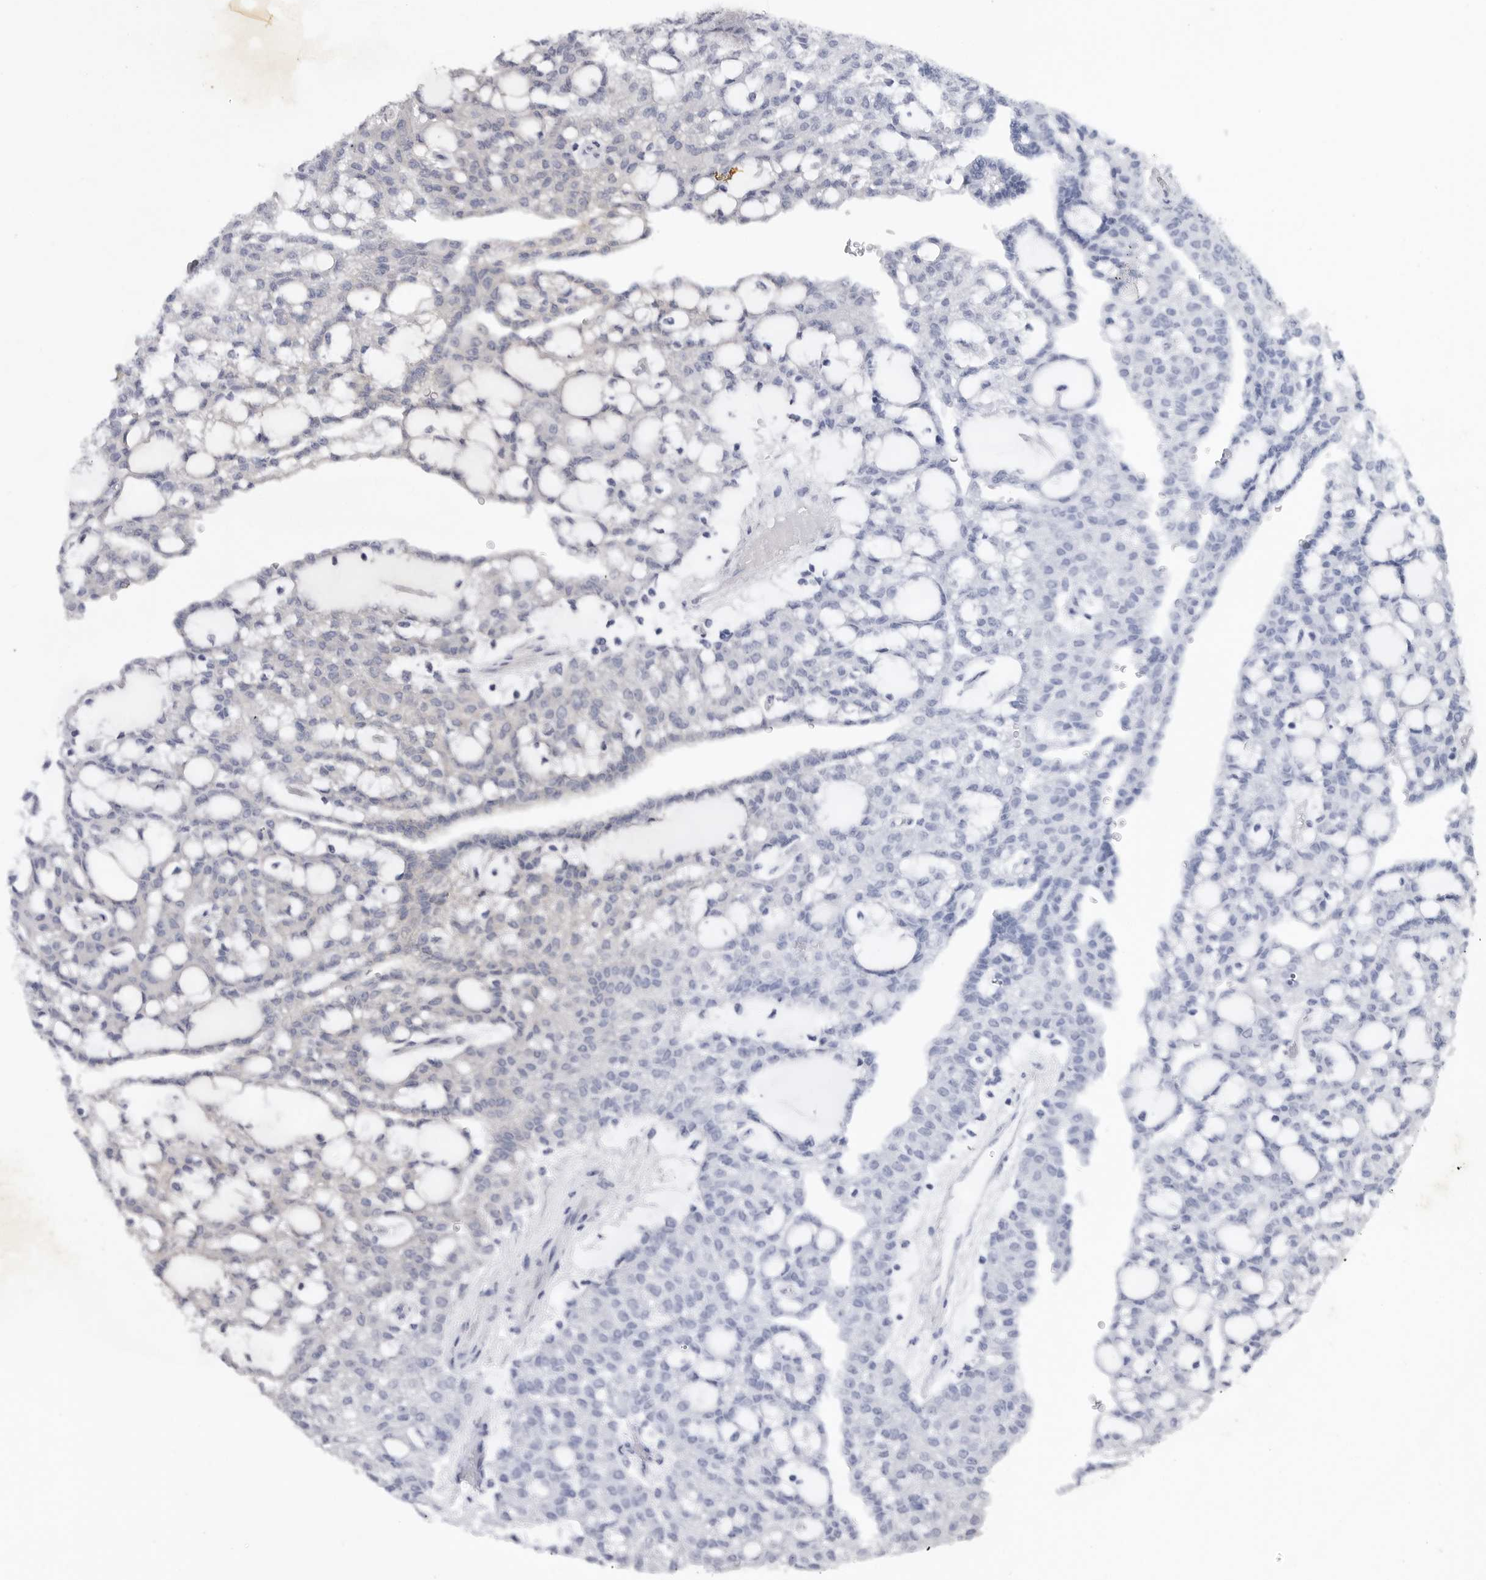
{"staining": {"intensity": "negative", "quantity": "none", "location": "none"}, "tissue": "renal cancer", "cell_type": "Tumor cells", "image_type": "cancer", "snomed": [{"axis": "morphology", "description": "Adenocarcinoma, NOS"}, {"axis": "topography", "description": "Kidney"}], "caption": "Tumor cells show no significant protein positivity in renal adenocarcinoma. (DAB (3,3'-diaminobenzidine) IHC visualized using brightfield microscopy, high magnification).", "gene": "FBXO43", "patient": {"sex": "male", "age": 63}}